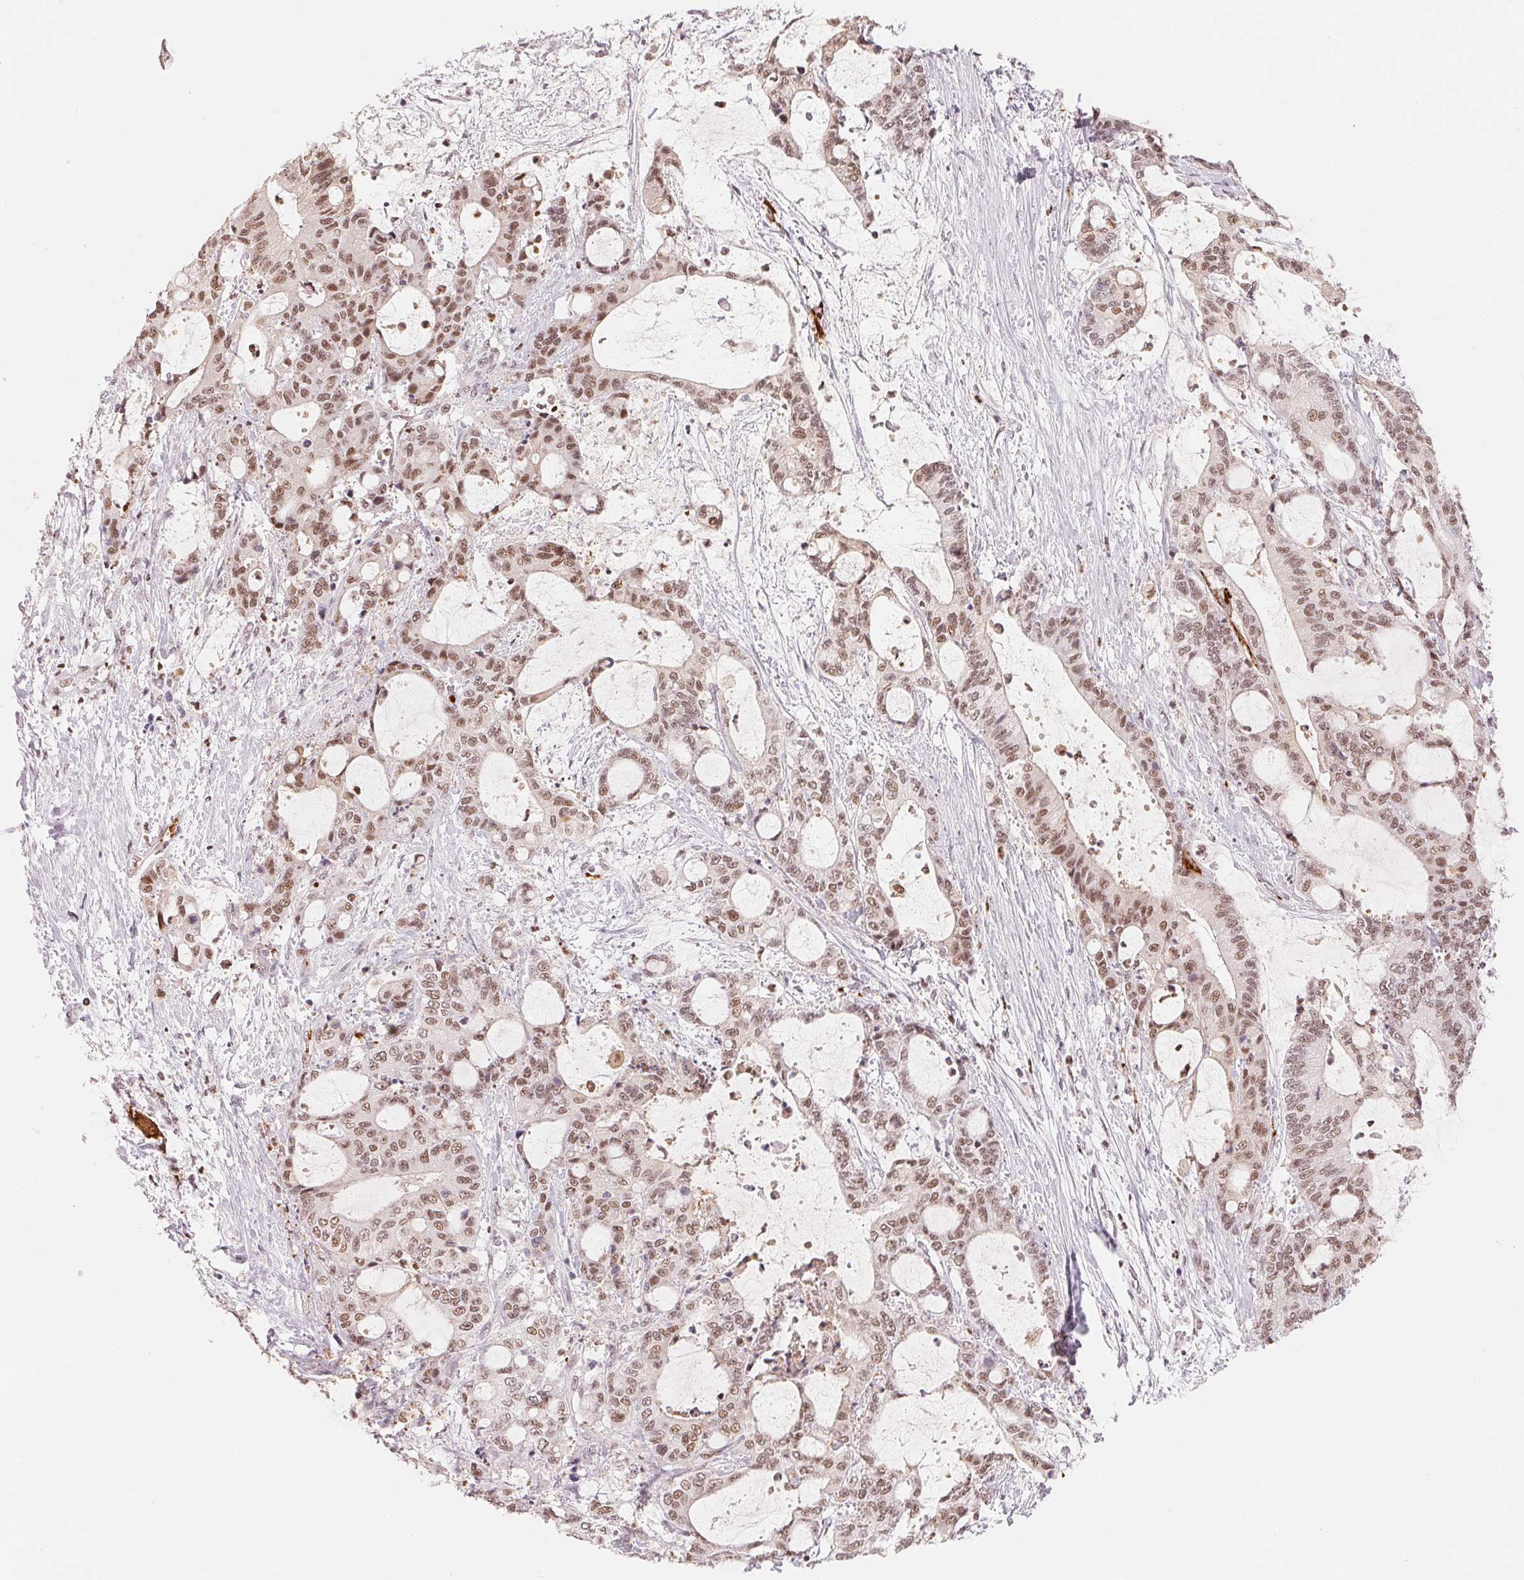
{"staining": {"intensity": "moderate", "quantity": ">75%", "location": "nuclear"}, "tissue": "liver cancer", "cell_type": "Tumor cells", "image_type": "cancer", "snomed": [{"axis": "morphology", "description": "Normal tissue, NOS"}, {"axis": "morphology", "description": "Cholangiocarcinoma"}, {"axis": "topography", "description": "Liver"}, {"axis": "topography", "description": "Peripheral nerve tissue"}], "caption": "There is medium levels of moderate nuclear staining in tumor cells of liver cholangiocarcinoma, as demonstrated by immunohistochemical staining (brown color).", "gene": "ARHGAP22", "patient": {"sex": "female", "age": 73}}